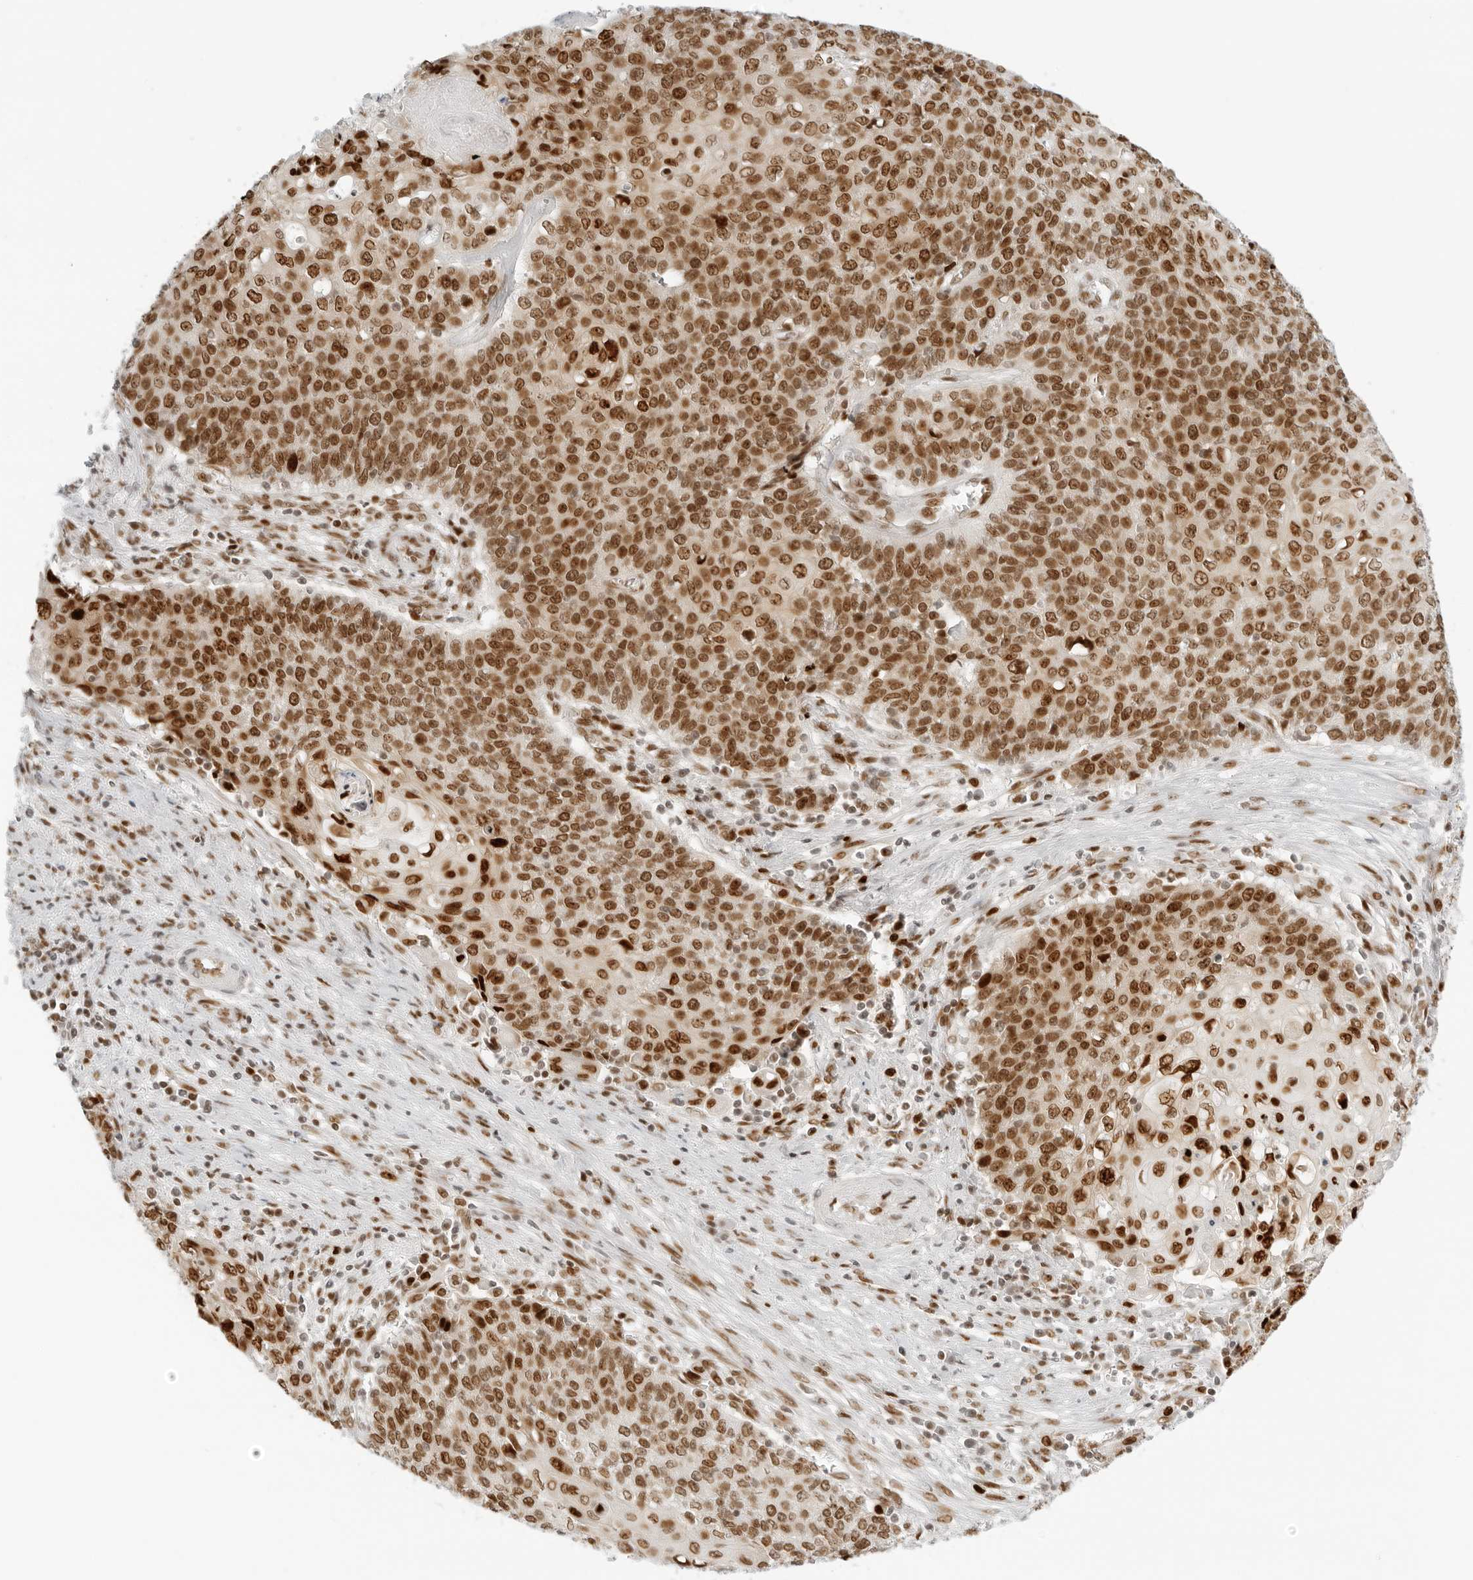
{"staining": {"intensity": "strong", "quantity": ">75%", "location": "nuclear"}, "tissue": "cervical cancer", "cell_type": "Tumor cells", "image_type": "cancer", "snomed": [{"axis": "morphology", "description": "Squamous cell carcinoma, NOS"}, {"axis": "topography", "description": "Cervix"}], "caption": "Immunohistochemistry (IHC) of cervical cancer displays high levels of strong nuclear positivity in about >75% of tumor cells. The protein of interest is shown in brown color, while the nuclei are stained blue.", "gene": "RCC1", "patient": {"sex": "female", "age": 39}}